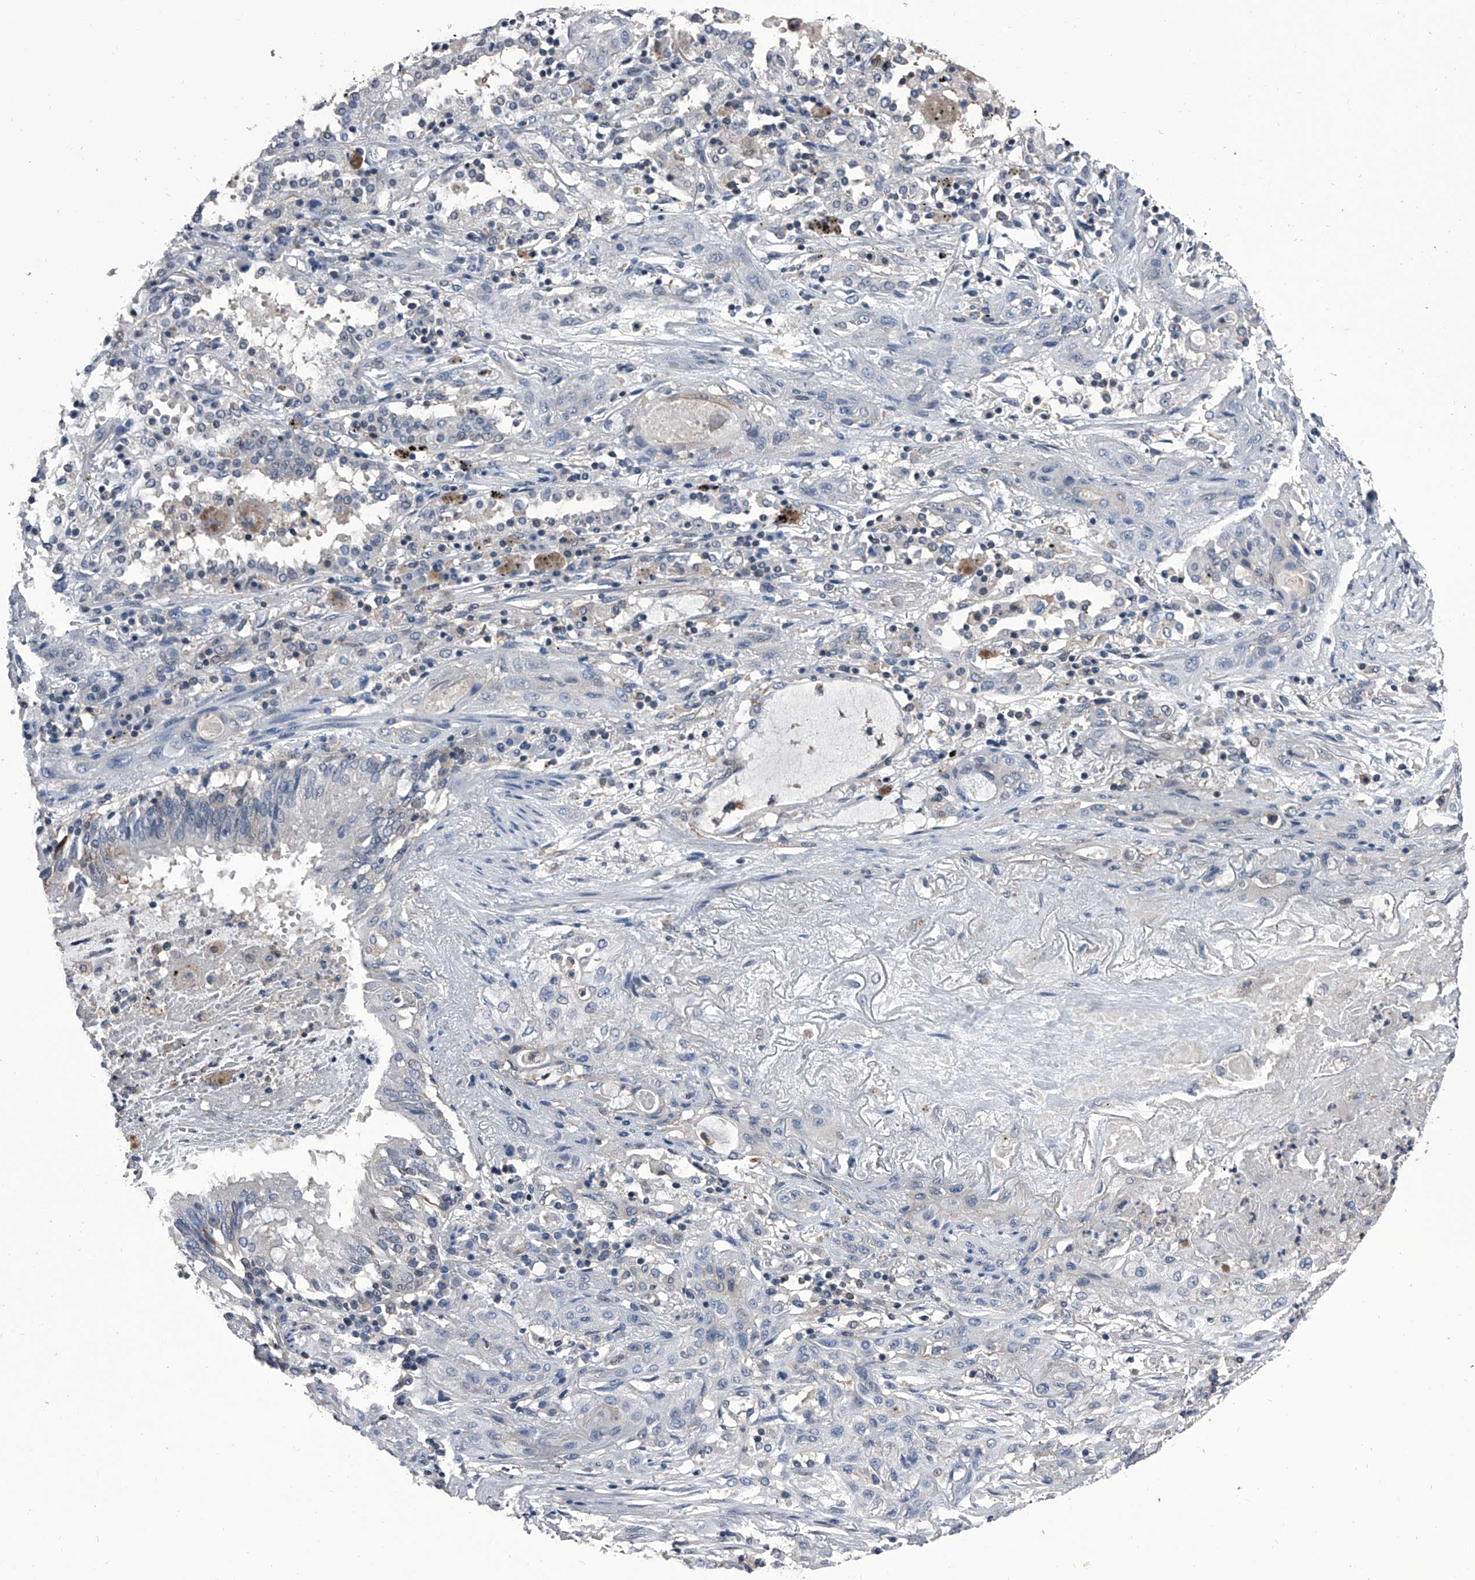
{"staining": {"intensity": "negative", "quantity": "none", "location": "none"}, "tissue": "lung cancer", "cell_type": "Tumor cells", "image_type": "cancer", "snomed": [{"axis": "morphology", "description": "Squamous cell carcinoma, NOS"}, {"axis": "topography", "description": "Lung"}], "caption": "Immunohistochemical staining of squamous cell carcinoma (lung) reveals no significant staining in tumor cells.", "gene": "PIP5K1A", "patient": {"sex": "female", "age": 47}}